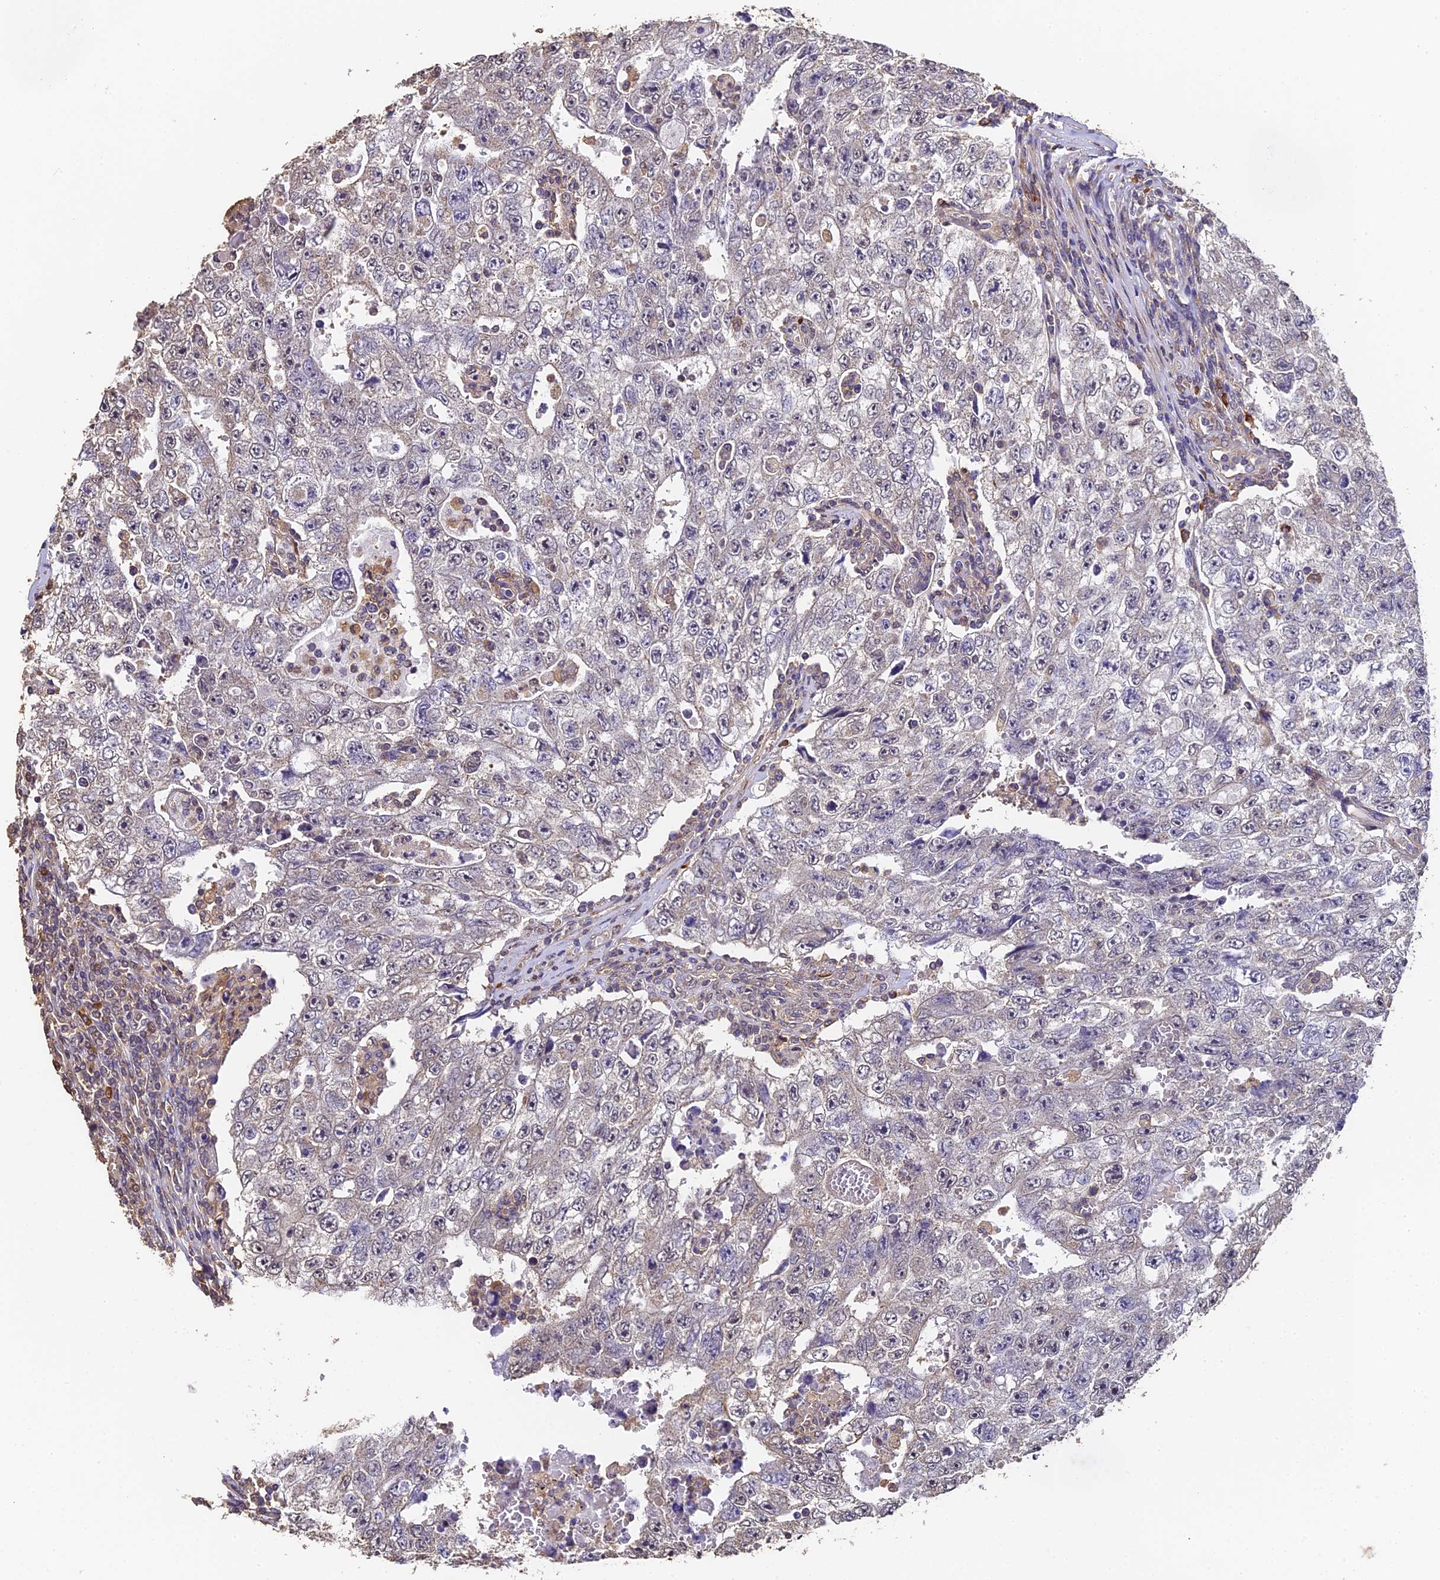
{"staining": {"intensity": "negative", "quantity": "none", "location": "none"}, "tissue": "testis cancer", "cell_type": "Tumor cells", "image_type": "cancer", "snomed": [{"axis": "morphology", "description": "Carcinoma, Embryonal, NOS"}, {"axis": "topography", "description": "Testis"}], "caption": "A high-resolution photomicrograph shows immunohistochemistry (IHC) staining of embryonal carcinoma (testis), which demonstrates no significant positivity in tumor cells. (Immunohistochemistry (ihc), brightfield microscopy, high magnification).", "gene": "SLC11A1", "patient": {"sex": "male", "age": 17}}